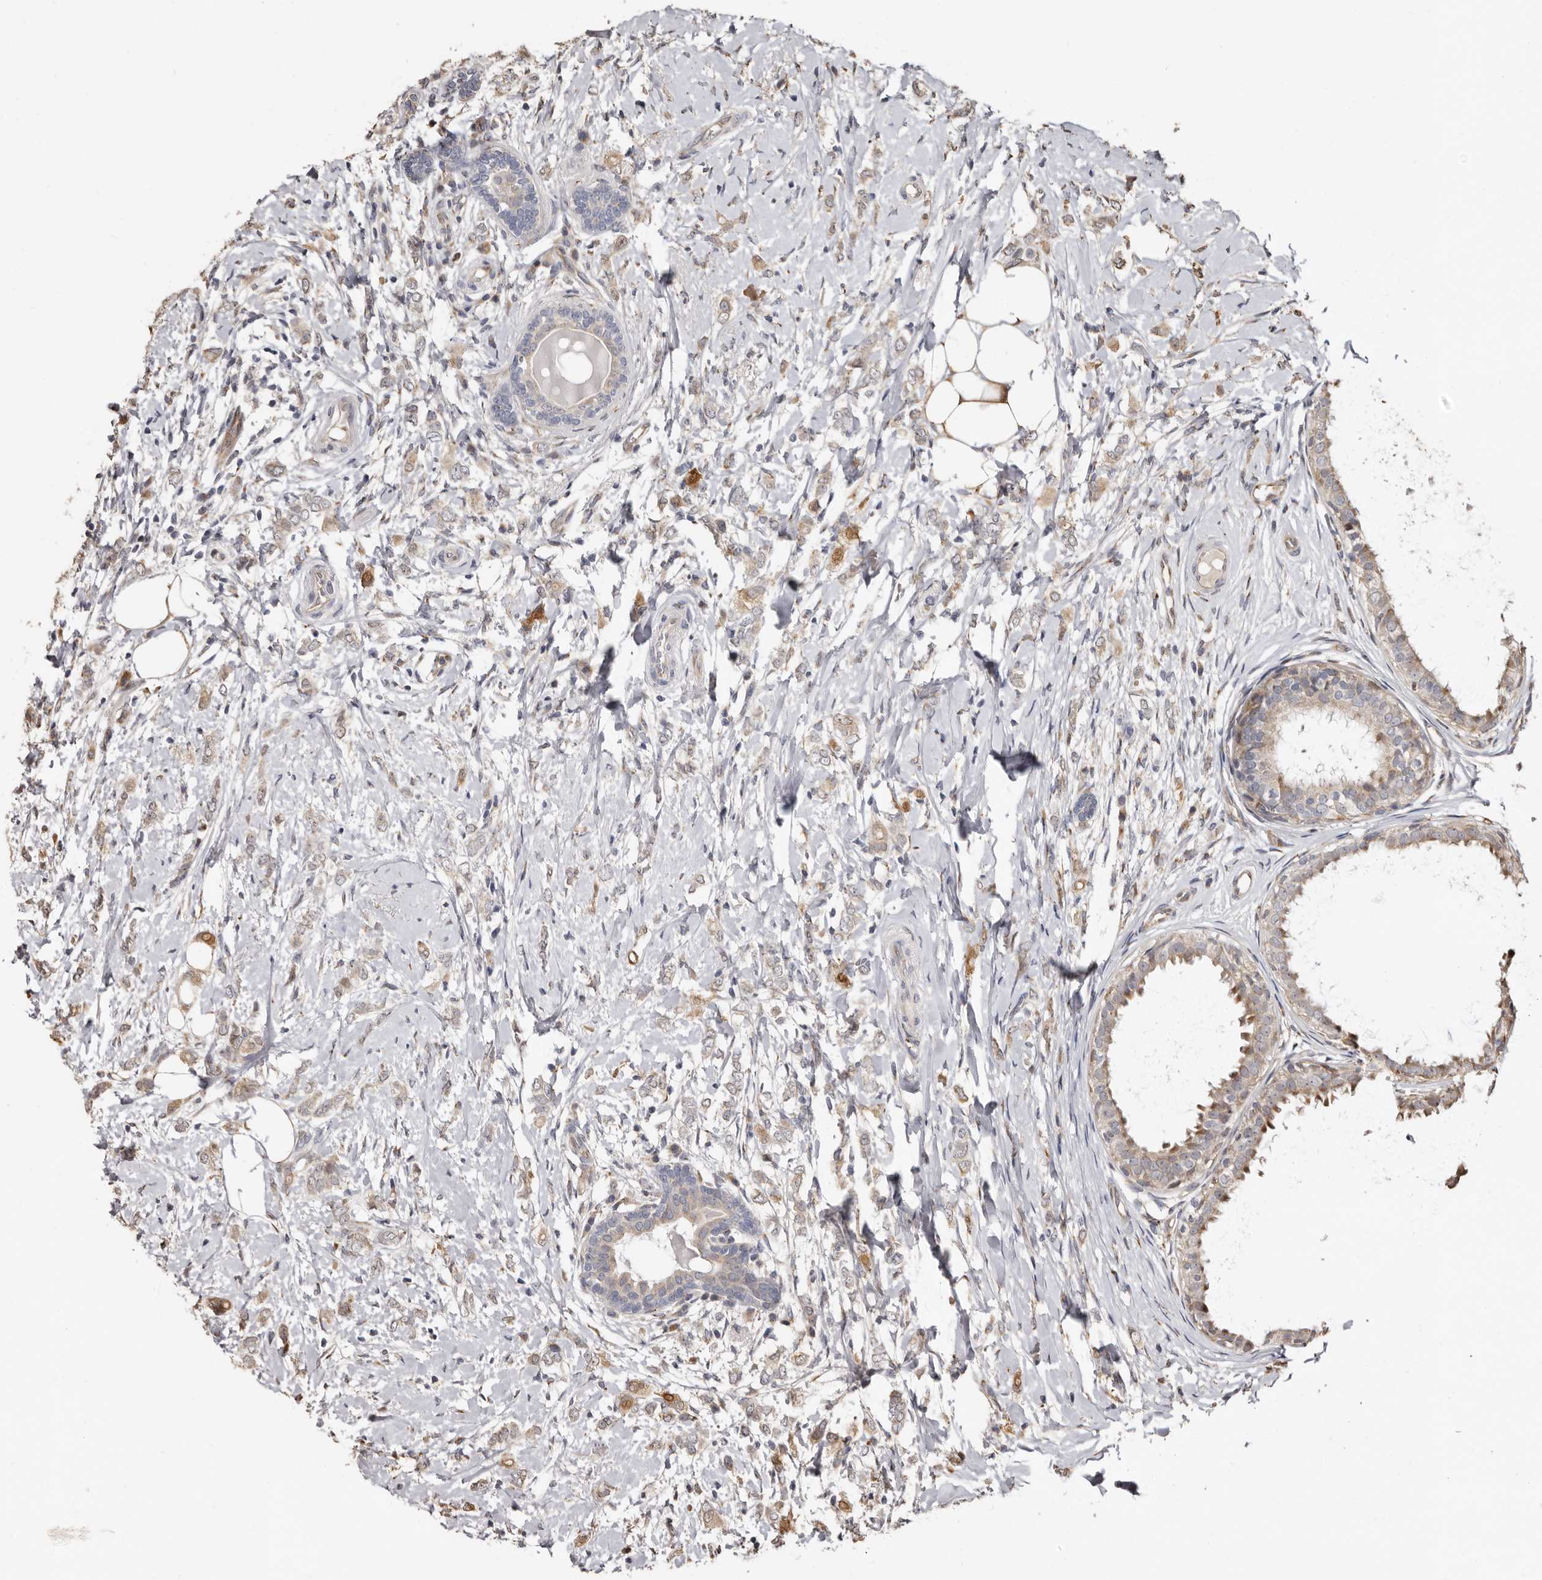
{"staining": {"intensity": "weak", "quantity": ">75%", "location": "cytoplasmic/membranous"}, "tissue": "breast cancer", "cell_type": "Tumor cells", "image_type": "cancer", "snomed": [{"axis": "morphology", "description": "Normal tissue, NOS"}, {"axis": "morphology", "description": "Lobular carcinoma"}, {"axis": "topography", "description": "Breast"}], "caption": "Protein analysis of breast cancer (lobular carcinoma) tissue displays weak cytoplasmic/membranous positivity in approximately >75% of tumor cells.", "gene": "ENTREP1", "patient": {"sex": "female", "age": 47}}